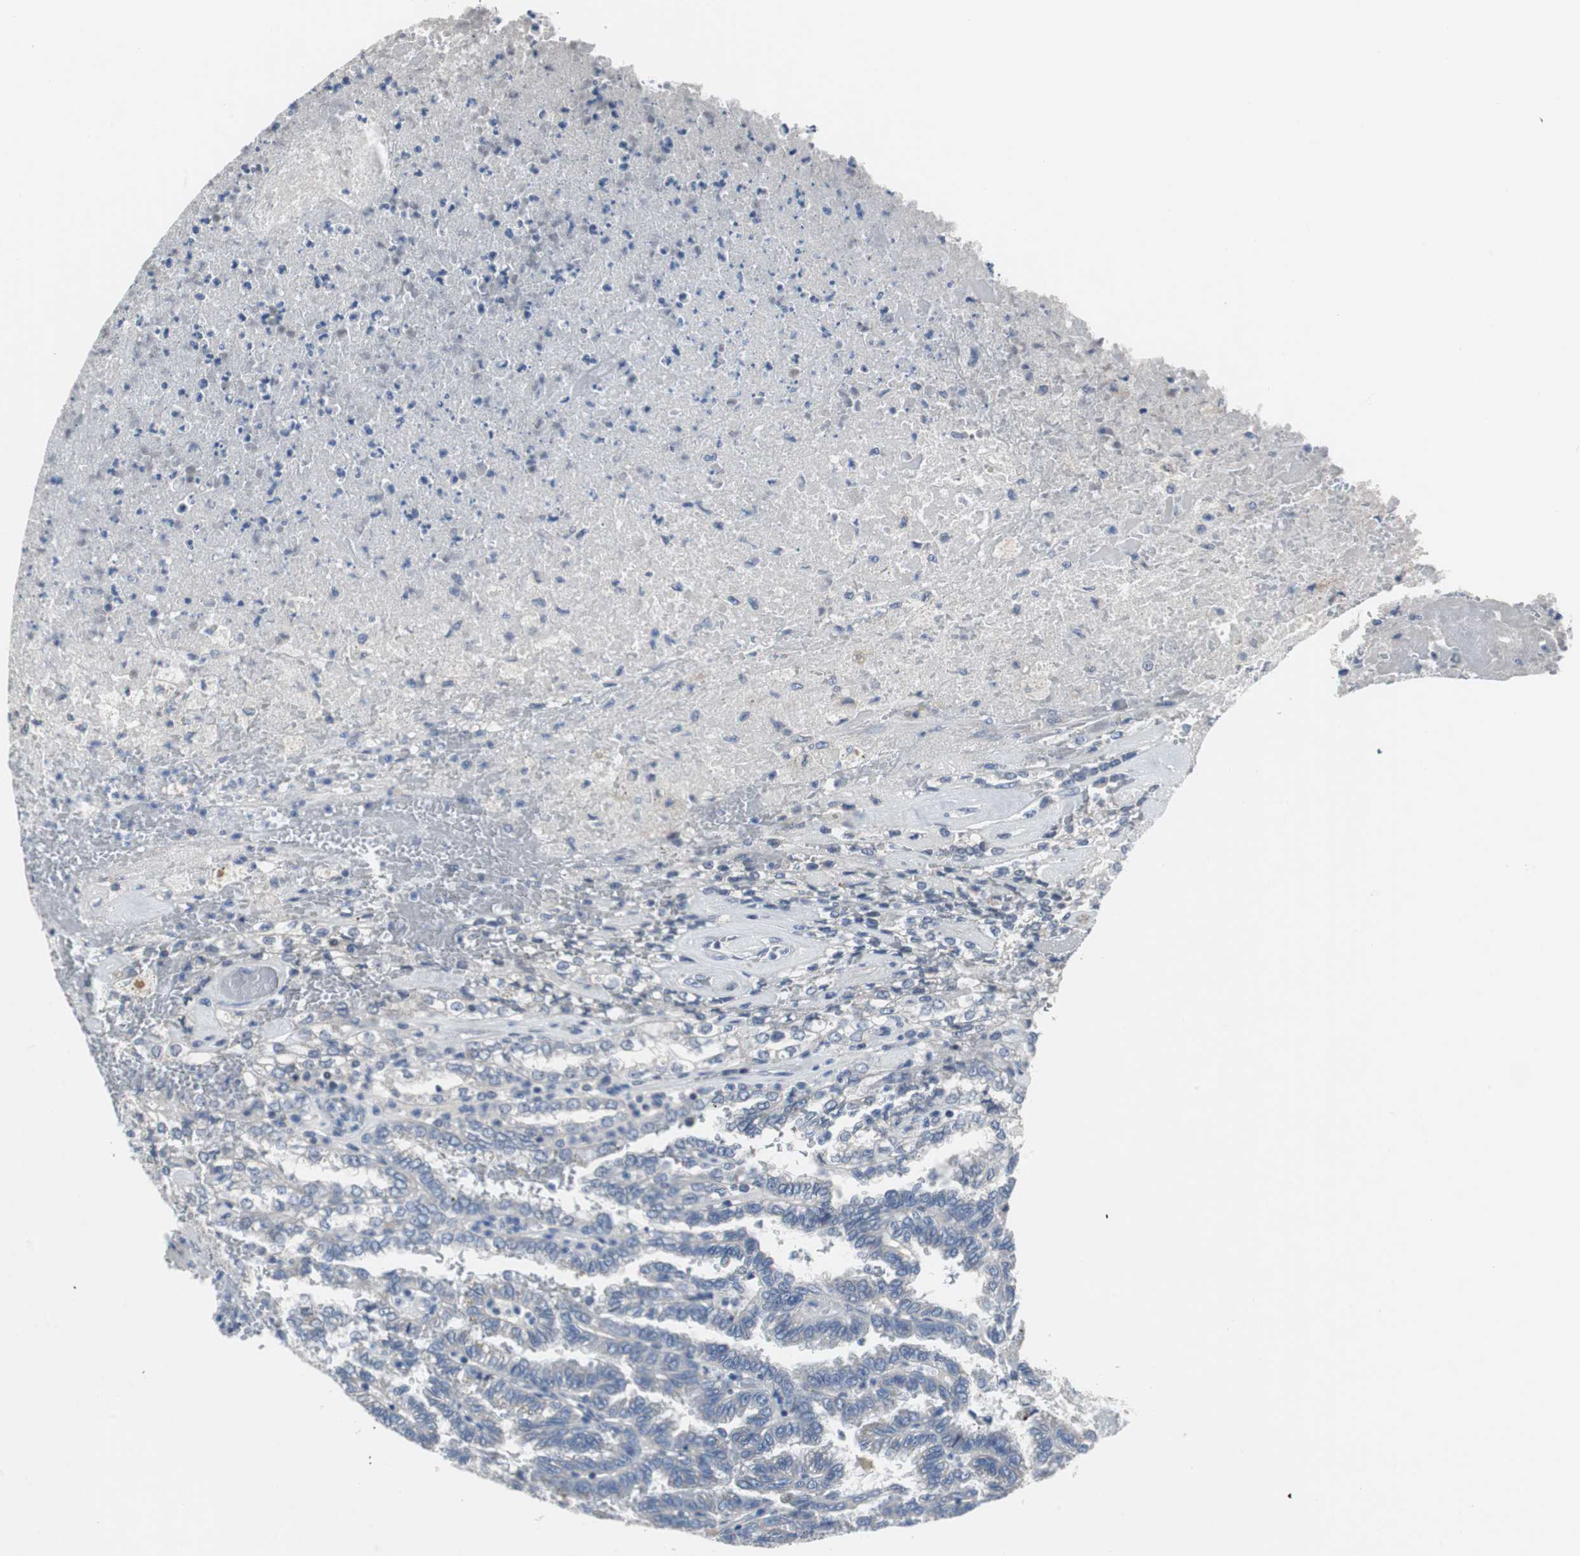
{"staining": {"intensity": "negative", "quantity": "none", "location": "none"}, "tissue": "renal cancer", "cell_type": "Tumor cells", "image_type": "cancer", "snomed": [{"axis": "morphology", "description": "Inflammation, NOS"}, {"axis": "morphology", "description": "Adenocarcinoma, NOS"}, {"axis": "topography", "description": "Kidney"}], "caption": "DAB immunohistochemical staining of human renal cancer displays no significant staining in tumor cells.", "gene": "TP63", "patient": {"sex": "male", "age": 68}}